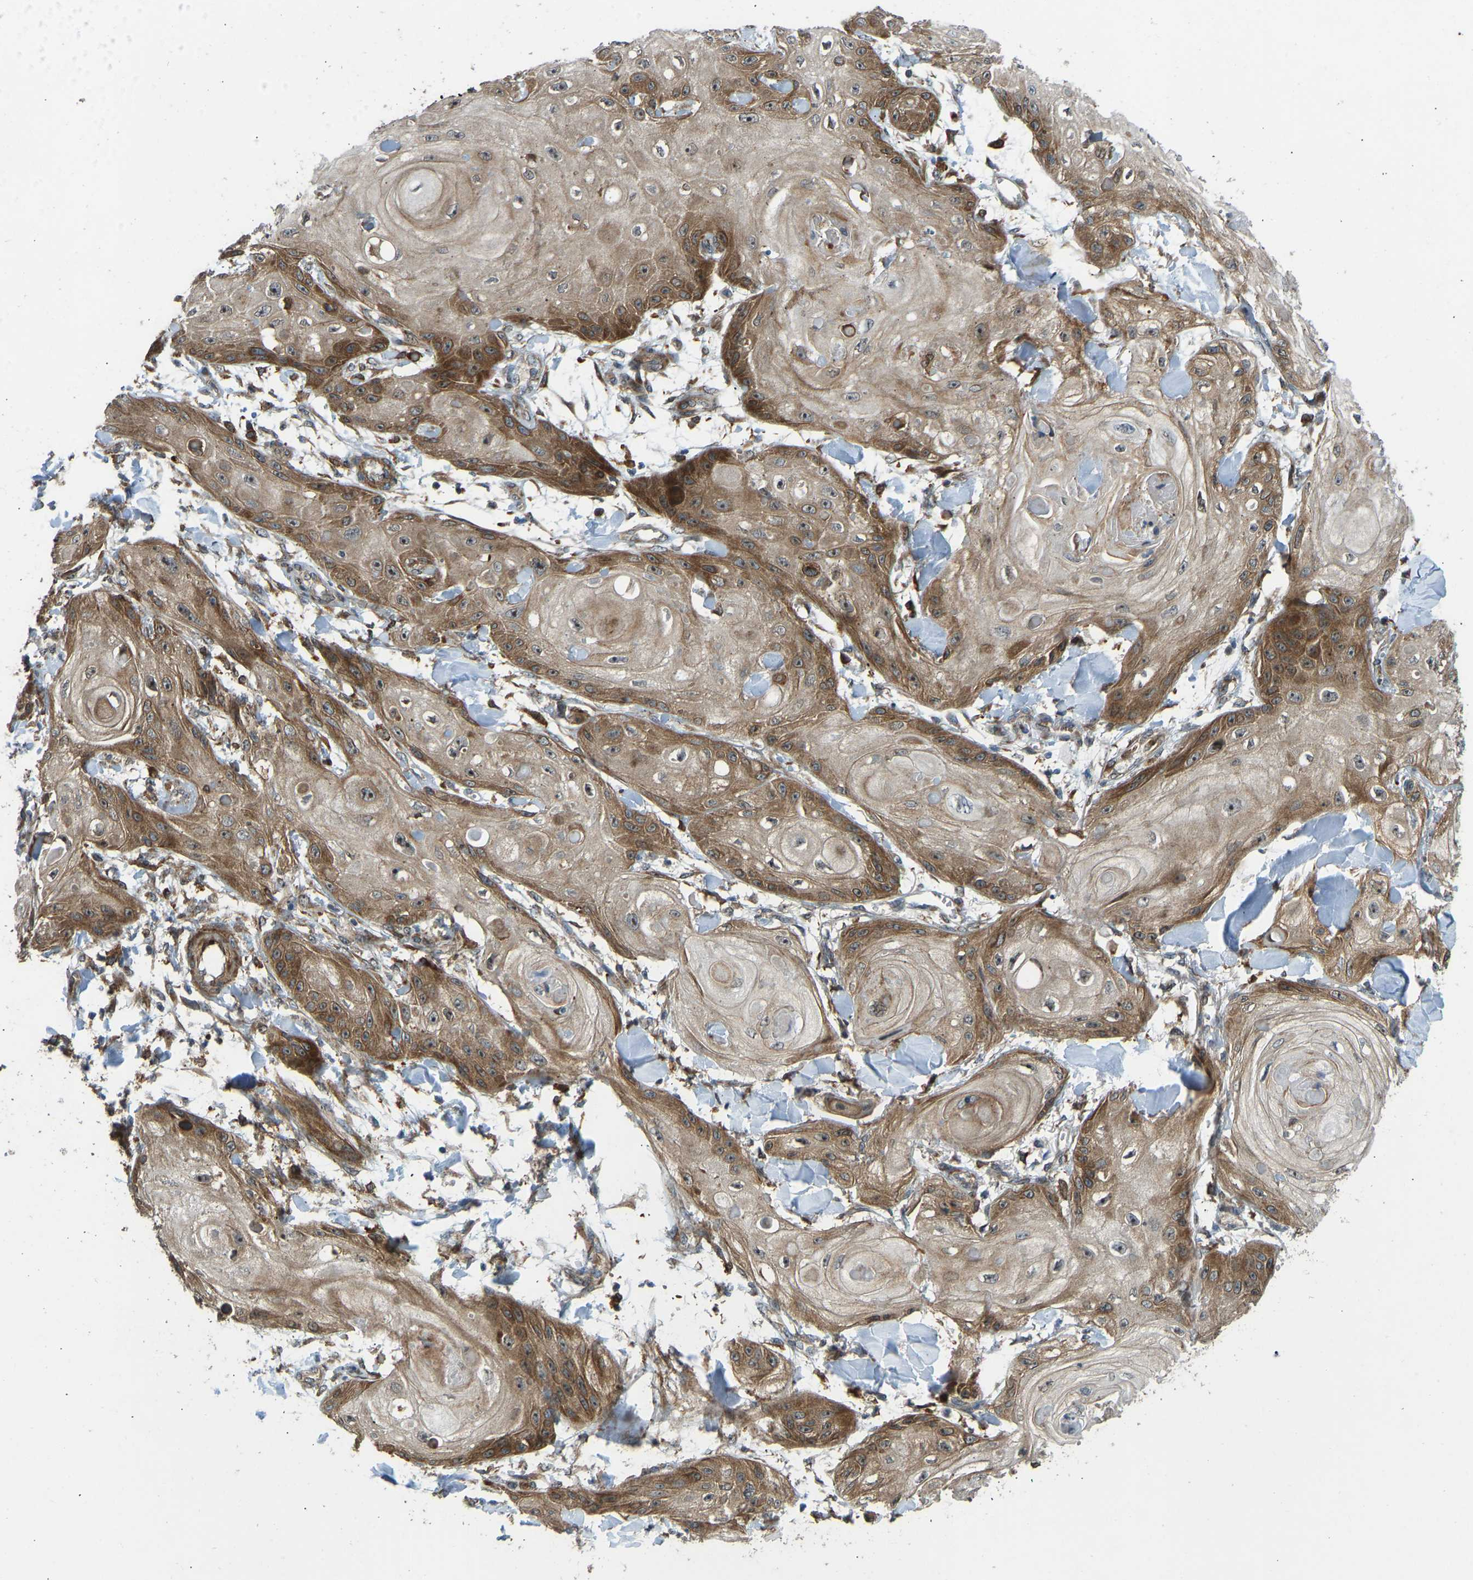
{"staining": {"intensity": "moderate", "quantity": ">75%", "location": "cytoplasmic/membranous"}, "tissue": "skin cancer", "cell_type": "Tumor cells", "image_type": "cancer", "snomed": [{"axis": "morphology", "description": "Squamous cell carcinoma, NOS"}, {"axis": "topography", "description": "Skin"}], "caption": "An image showing moderate cytoplasmic/membranous staining in approximately >75% of tumor cells in squamous cell carcinoma (skin), as visualized by brown immunohistochemical staining.", "gene": "OS9", "patient": {"sex": "male", "age": 74}}